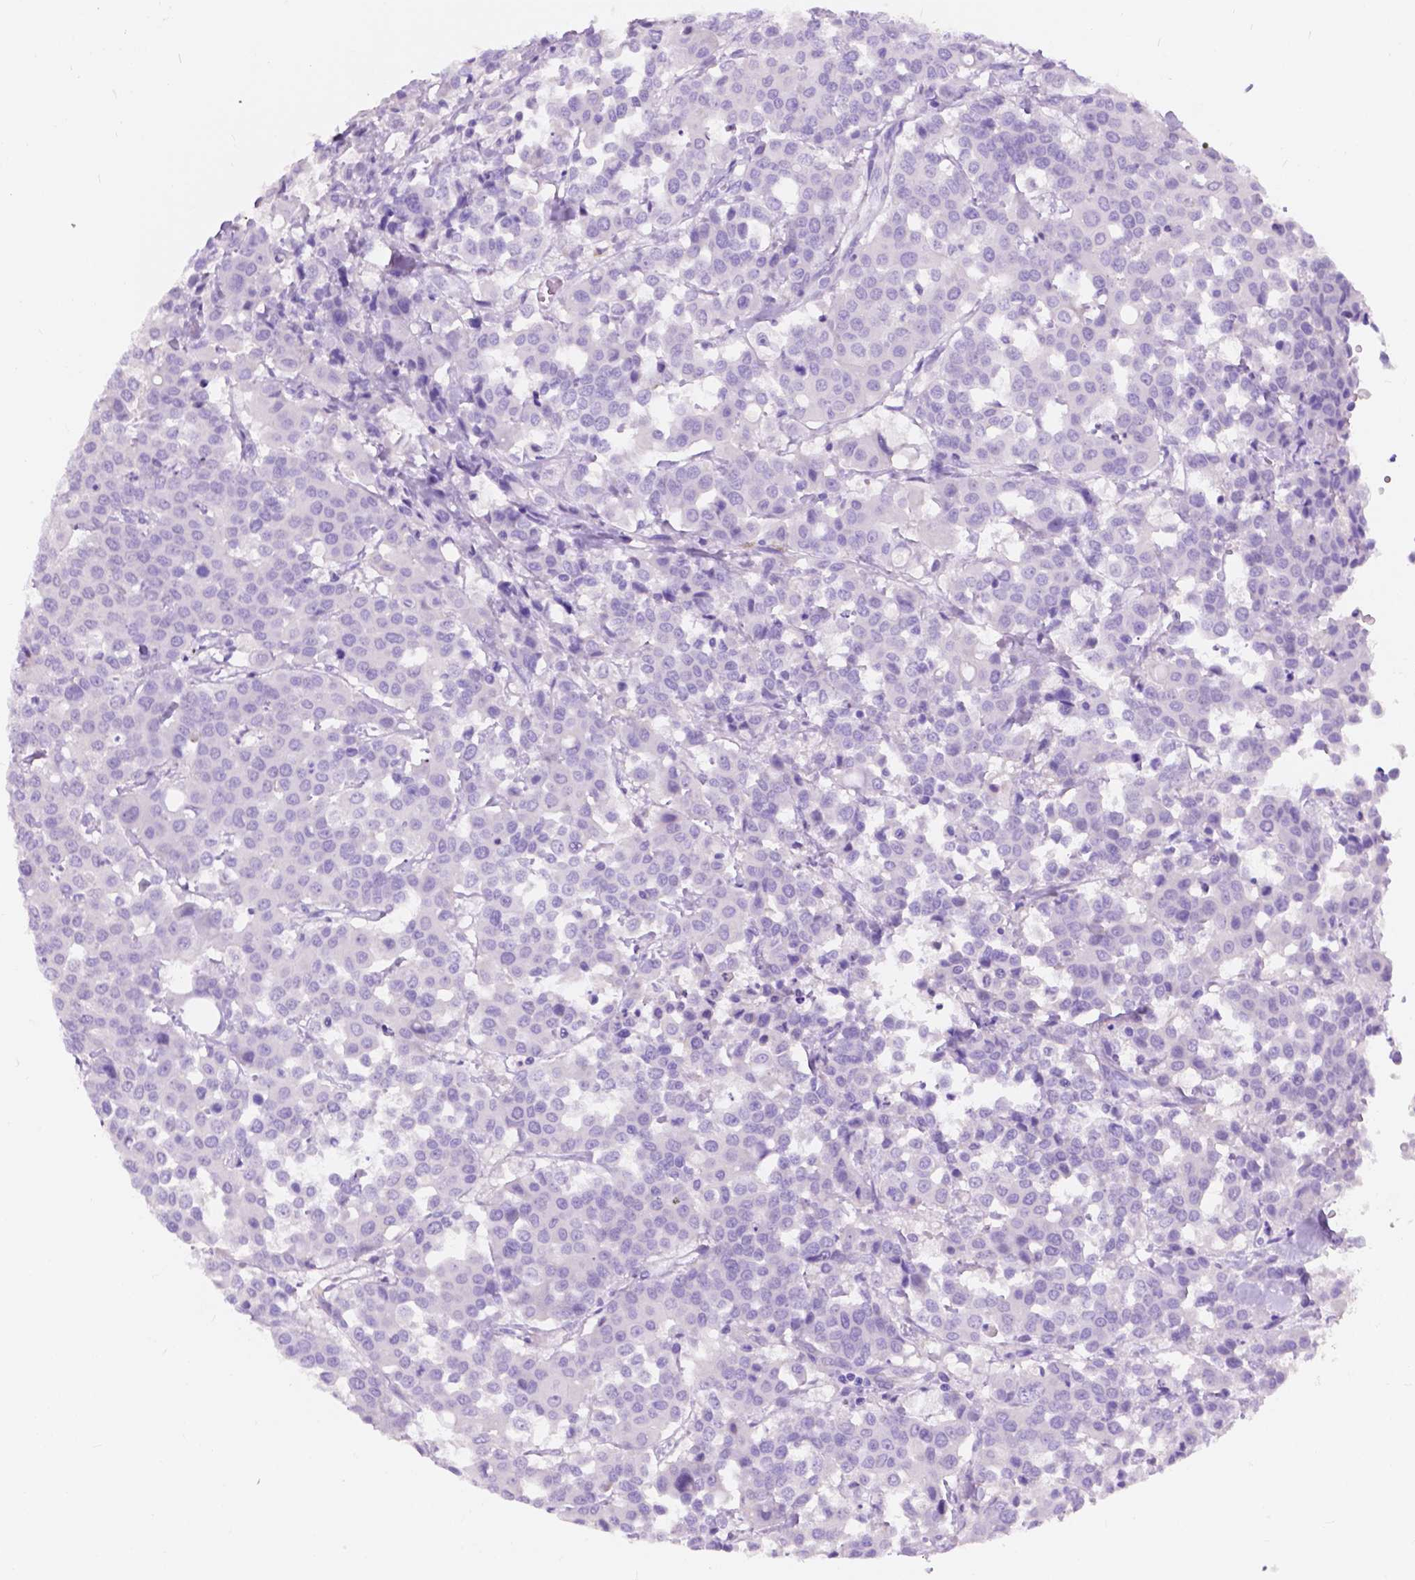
{"staining": {"intensity": "negative", "quantity": "none", "location": "none"}, "tissue": "carcinoid", "cell_type": "Tumor cells", "image_type": "cancer", "snomed": [{"axis": "morphology", "description": "Carcinoid, malignant, NOS"}, {"axis": "topography", "description": "Colon"}], "caption": "Malignant carcinoid was stained to show a protein in brown. There is no significant staining in tumor cells.", "gene": "GNAO1", "patient": {"sex": "male", "age": 81}}